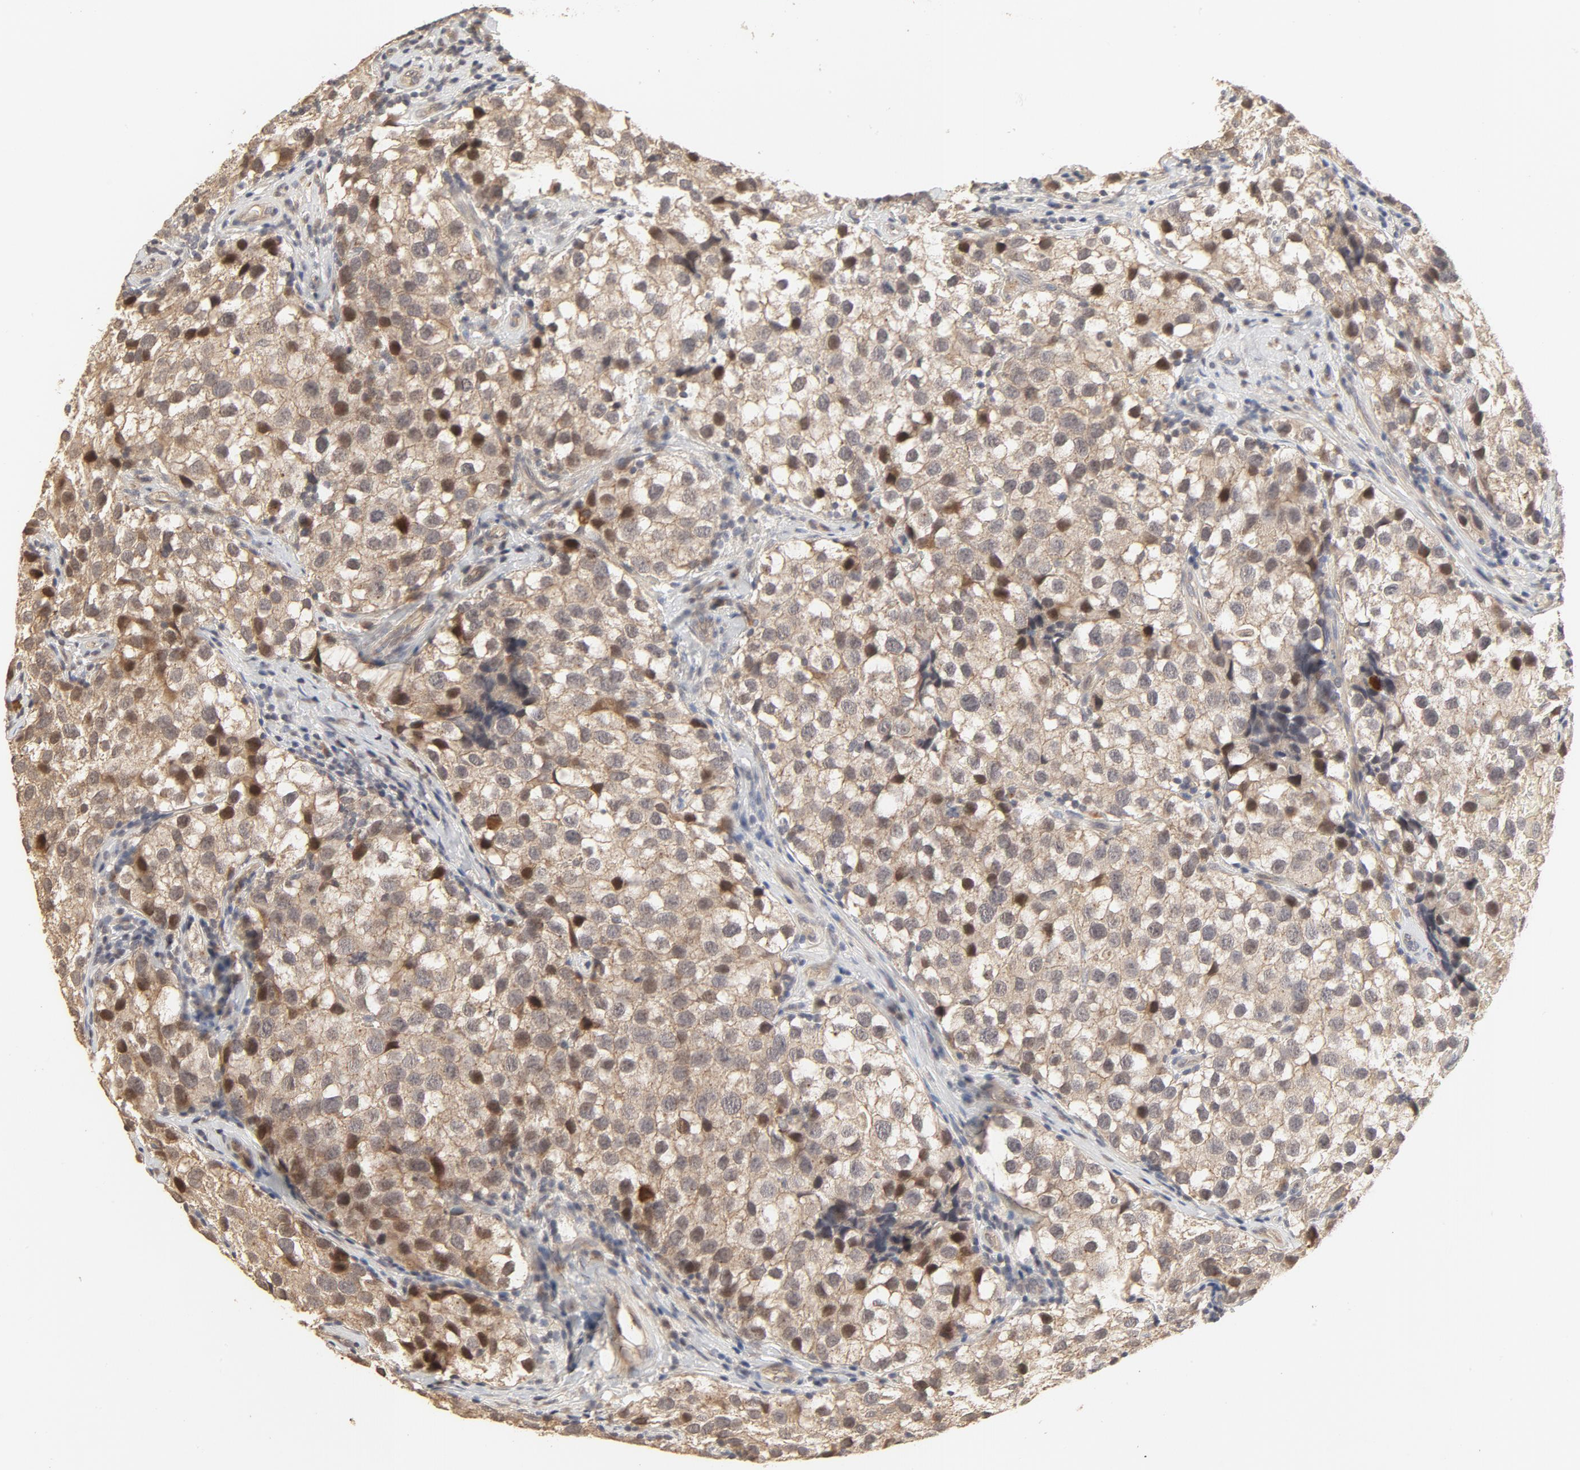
{"staining": {"intensity": "moderate", "quantity": ">75%", "location": "cytoplasmic/membranous,nuclear"}, "tissue": "testis cancer", "cell_type": "Tumor cells", "image_type": "cancer", "snomed": [{"axis": "morphology", "description": "Seminoma, NOS"}, {"axis": "topography", "description": "Testis"}], "caption": "Protein staining of testis seminoma tissue reveals moderate cytoplasmic/membranous and nuclear expression in approximately >75% of tumor cells.", "gene": "IL3RA", "patient": {"sex": "male", "age": 39}}